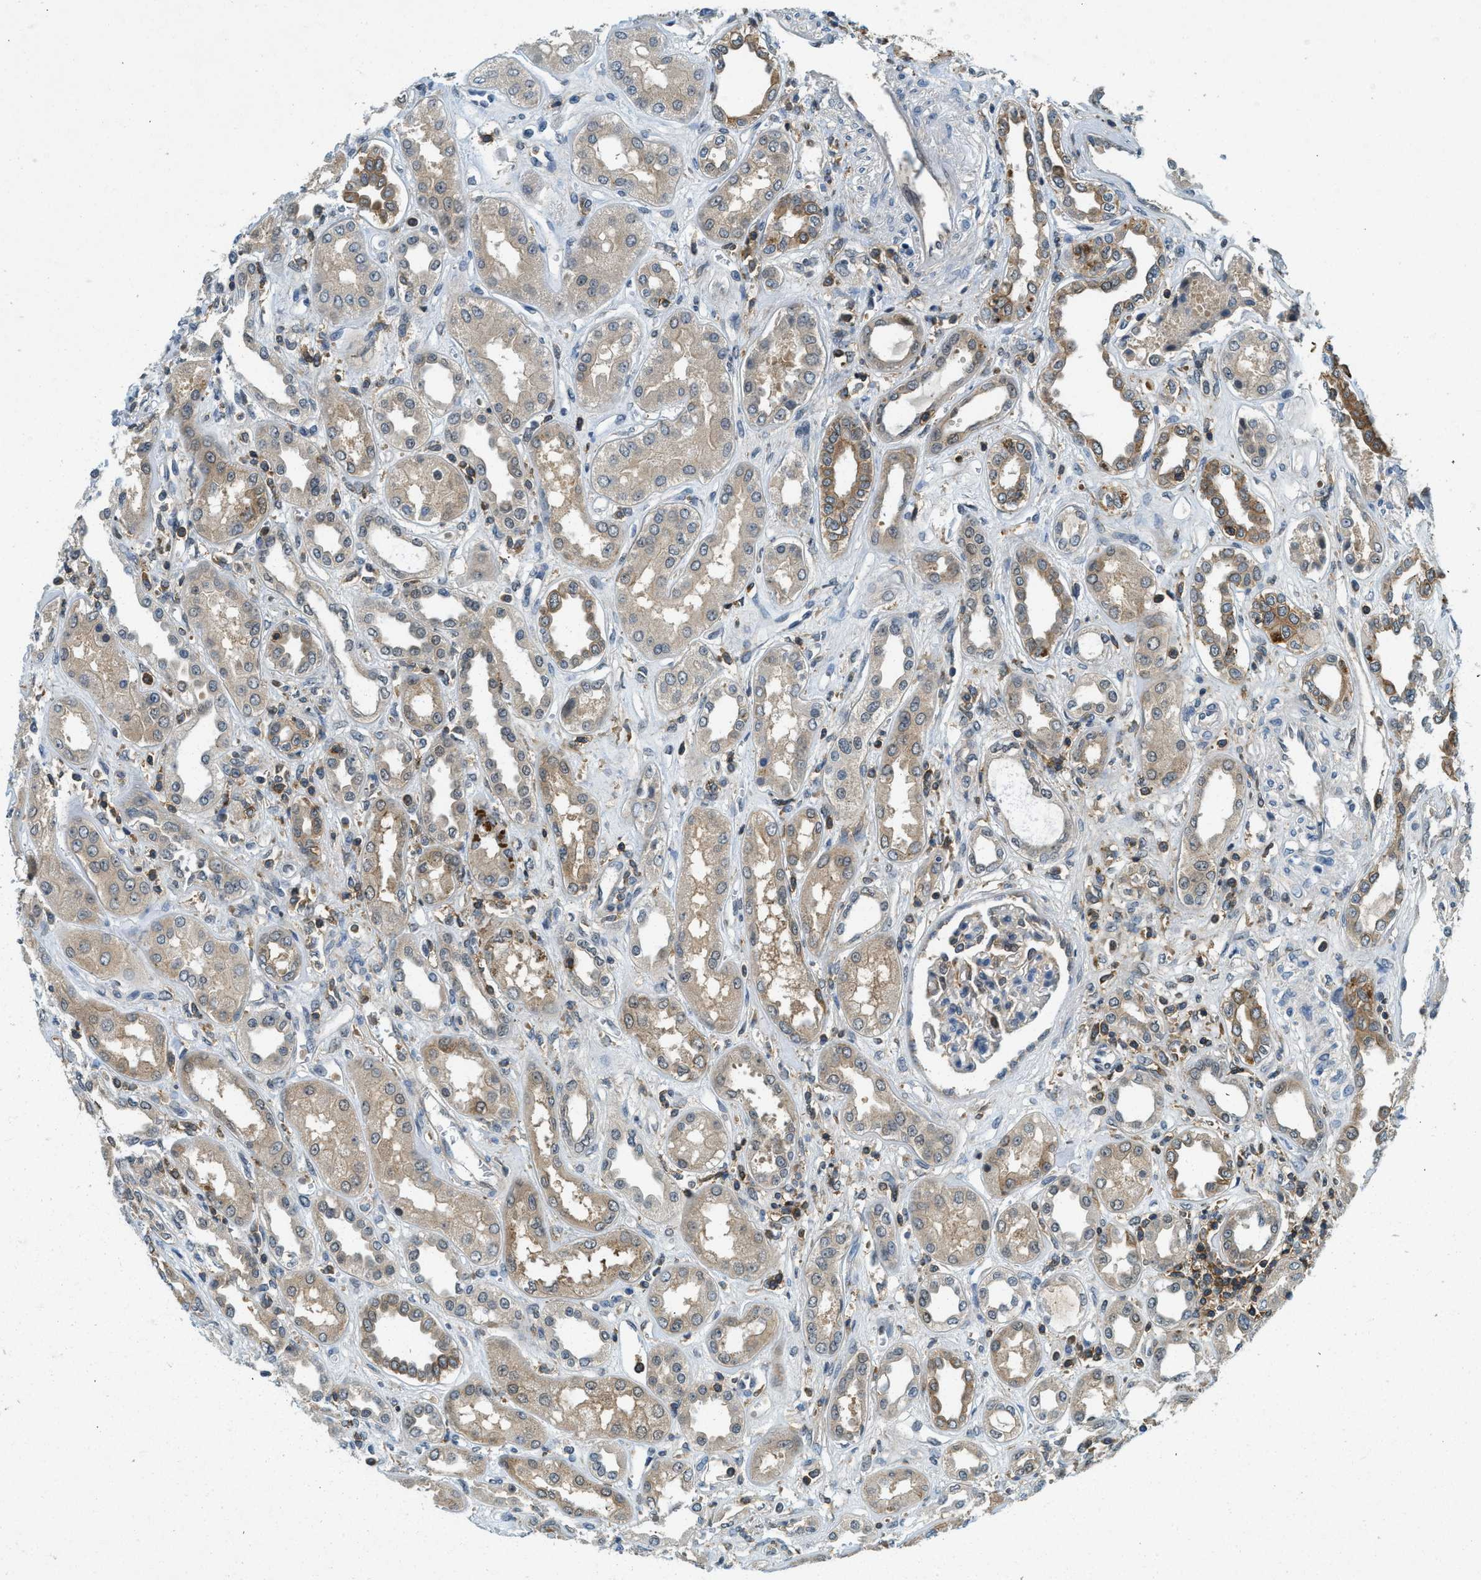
{"staining": {"intensity": "weak", "quantity": "<25%", "location": "cytoplasmic/membranous"}, "tissue": "kidney", "cell_type": "Cells in glomeruli", "image_type": "normal", "snomed": [{"axis": "morphology", "description": "Normal tissue, NOS"}, {"axis": "topography", "description": "Kidney"}], "caption": "Immunohistochemistry (IHC) of normal kidney displays no staining in cells in glomeruli.", "gene": "GMPPB", "patient": {"sex": "male", "age": 59}}